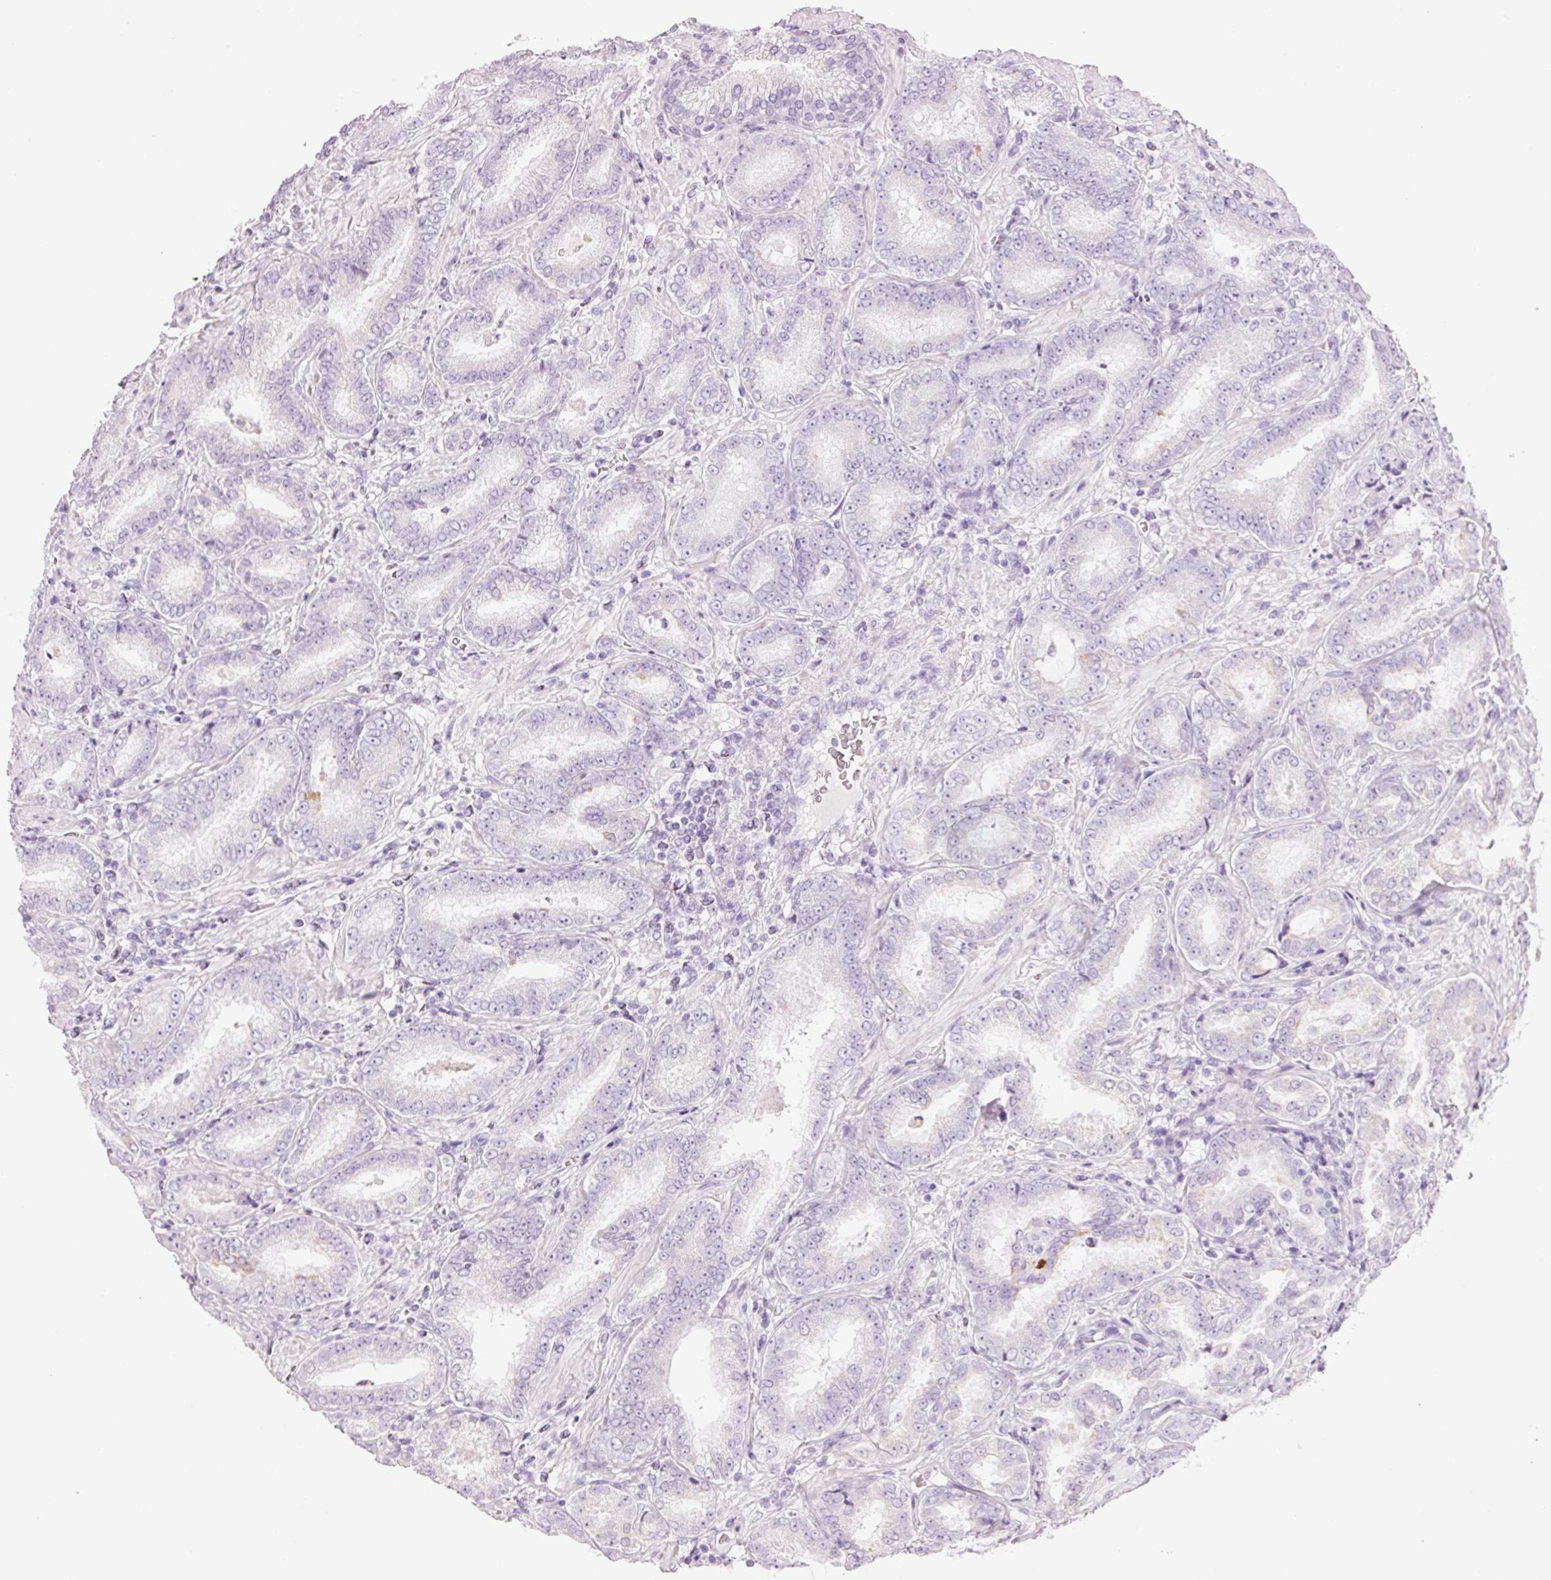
{"staining": {"intensity": "negative", "quantity": "none", "location": "none"}, "tissue": "prostate cancer", "cell_type": "Tumor cells", "image_type": "cancer", "snomed": [{"axis": "morphology", "description": "Adenocarcinoma, High grade"}, {"axis": "topography", "description": "Prostate"}], "caption": "Photomicrograph shows no significant protein positivity in tumor cells of prostate cancer.", "gene": "CARD16", "patient": {"sex": "male", "age": 72}}